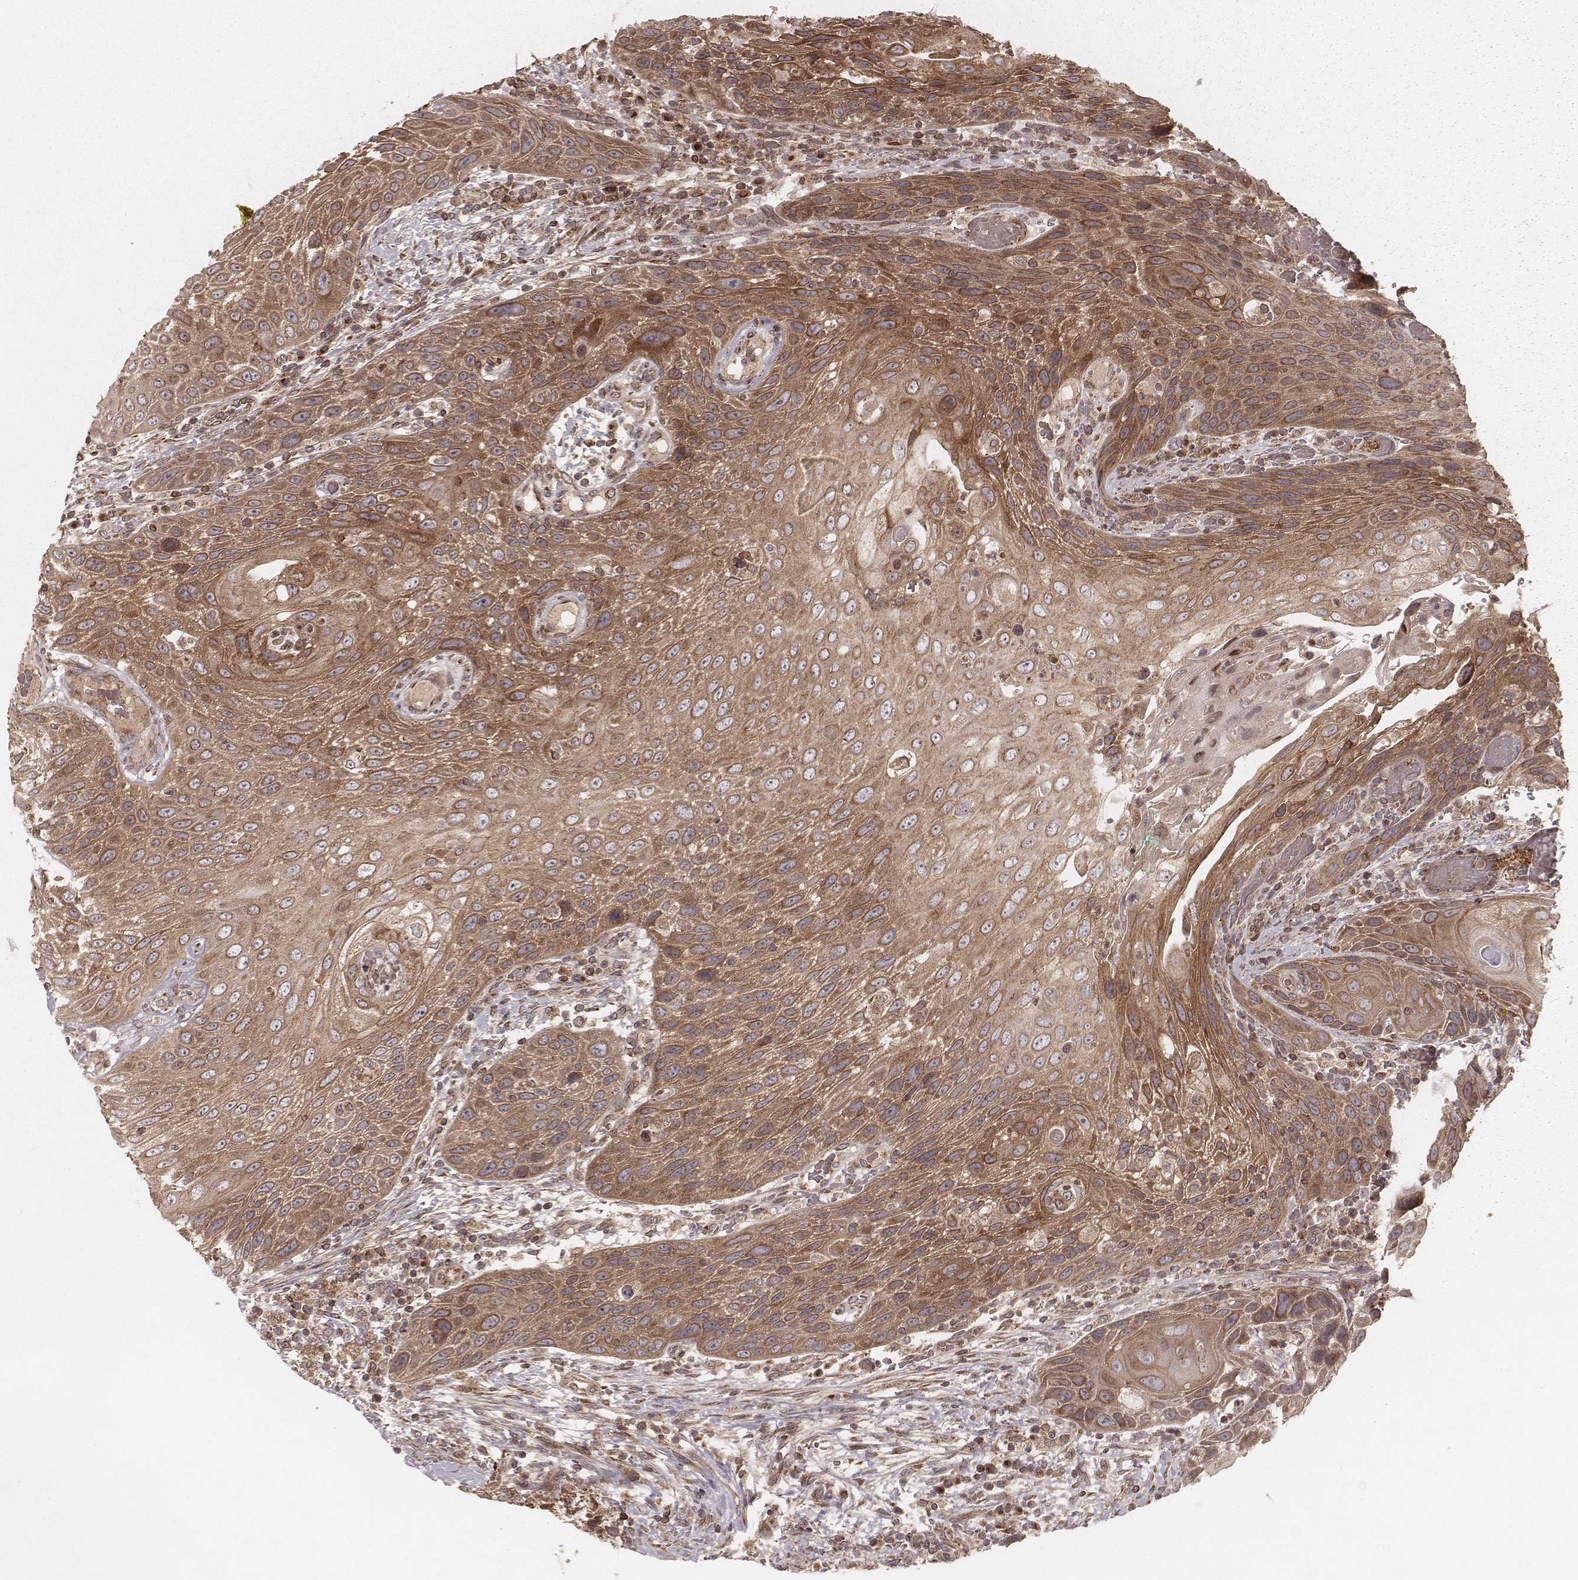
{"staining": {"intensity": "moderate", "quantity": ">75%", "location": "cytoplasmic/membranous"}, "tissue": "head and neck cancer", "cell_type": "Tumor cells", "image_type": "cancer", "snomed": [{"axis": "morphology", "description": "Squamous cell carcinoma, NOS"}, {"axis": "topography", "description": "Head-Neck"}], "caption": "Moderate cytoplasmic/membranous staining for a protein is present in approximately >75% of tumor cells of head and neck cancer (squamous cell carcinoma) using immunohistochemistry (IHC).", "gene": "MYO19", "patient": {"sex": "male", "age": 69}}